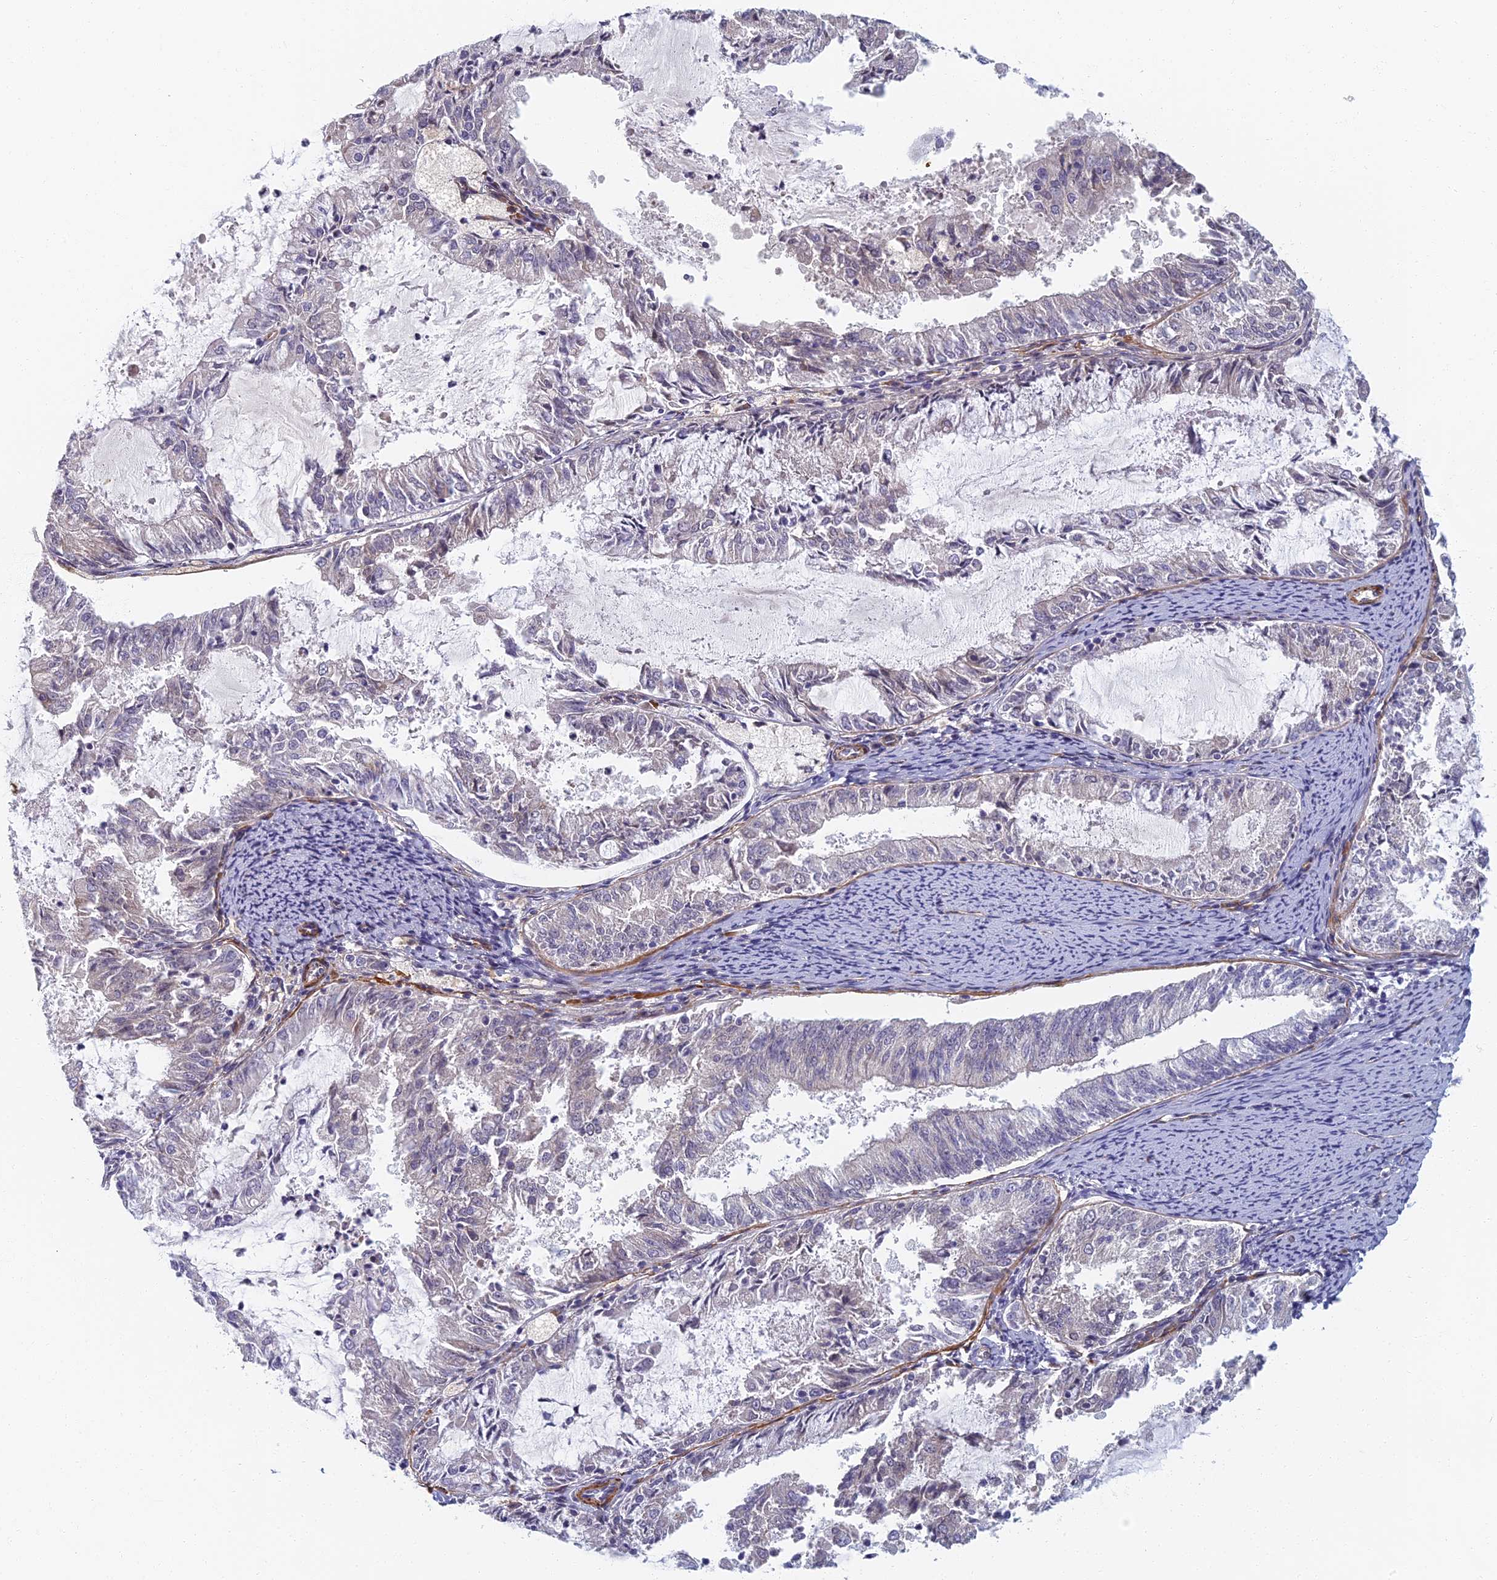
{"staining": {"intensity": "negative", "quantity": "none", "location": "none"}, "tissue": "endometrial cancer", "cell_type": "Tumor cells", "image_type": "cancer", "snomed": [{"axis": "morphology", "description": "Adenocarcinoma, NOS"}, {"axis": "topography", "description": "Endometrium"}], "caption": "Endometrial adenocarcinoma stained for a protein using immunohistochemistry exhibits no expression tumor cells.", "gene": "ABCB10", "patient": {"sex": "female", "age": 57}}